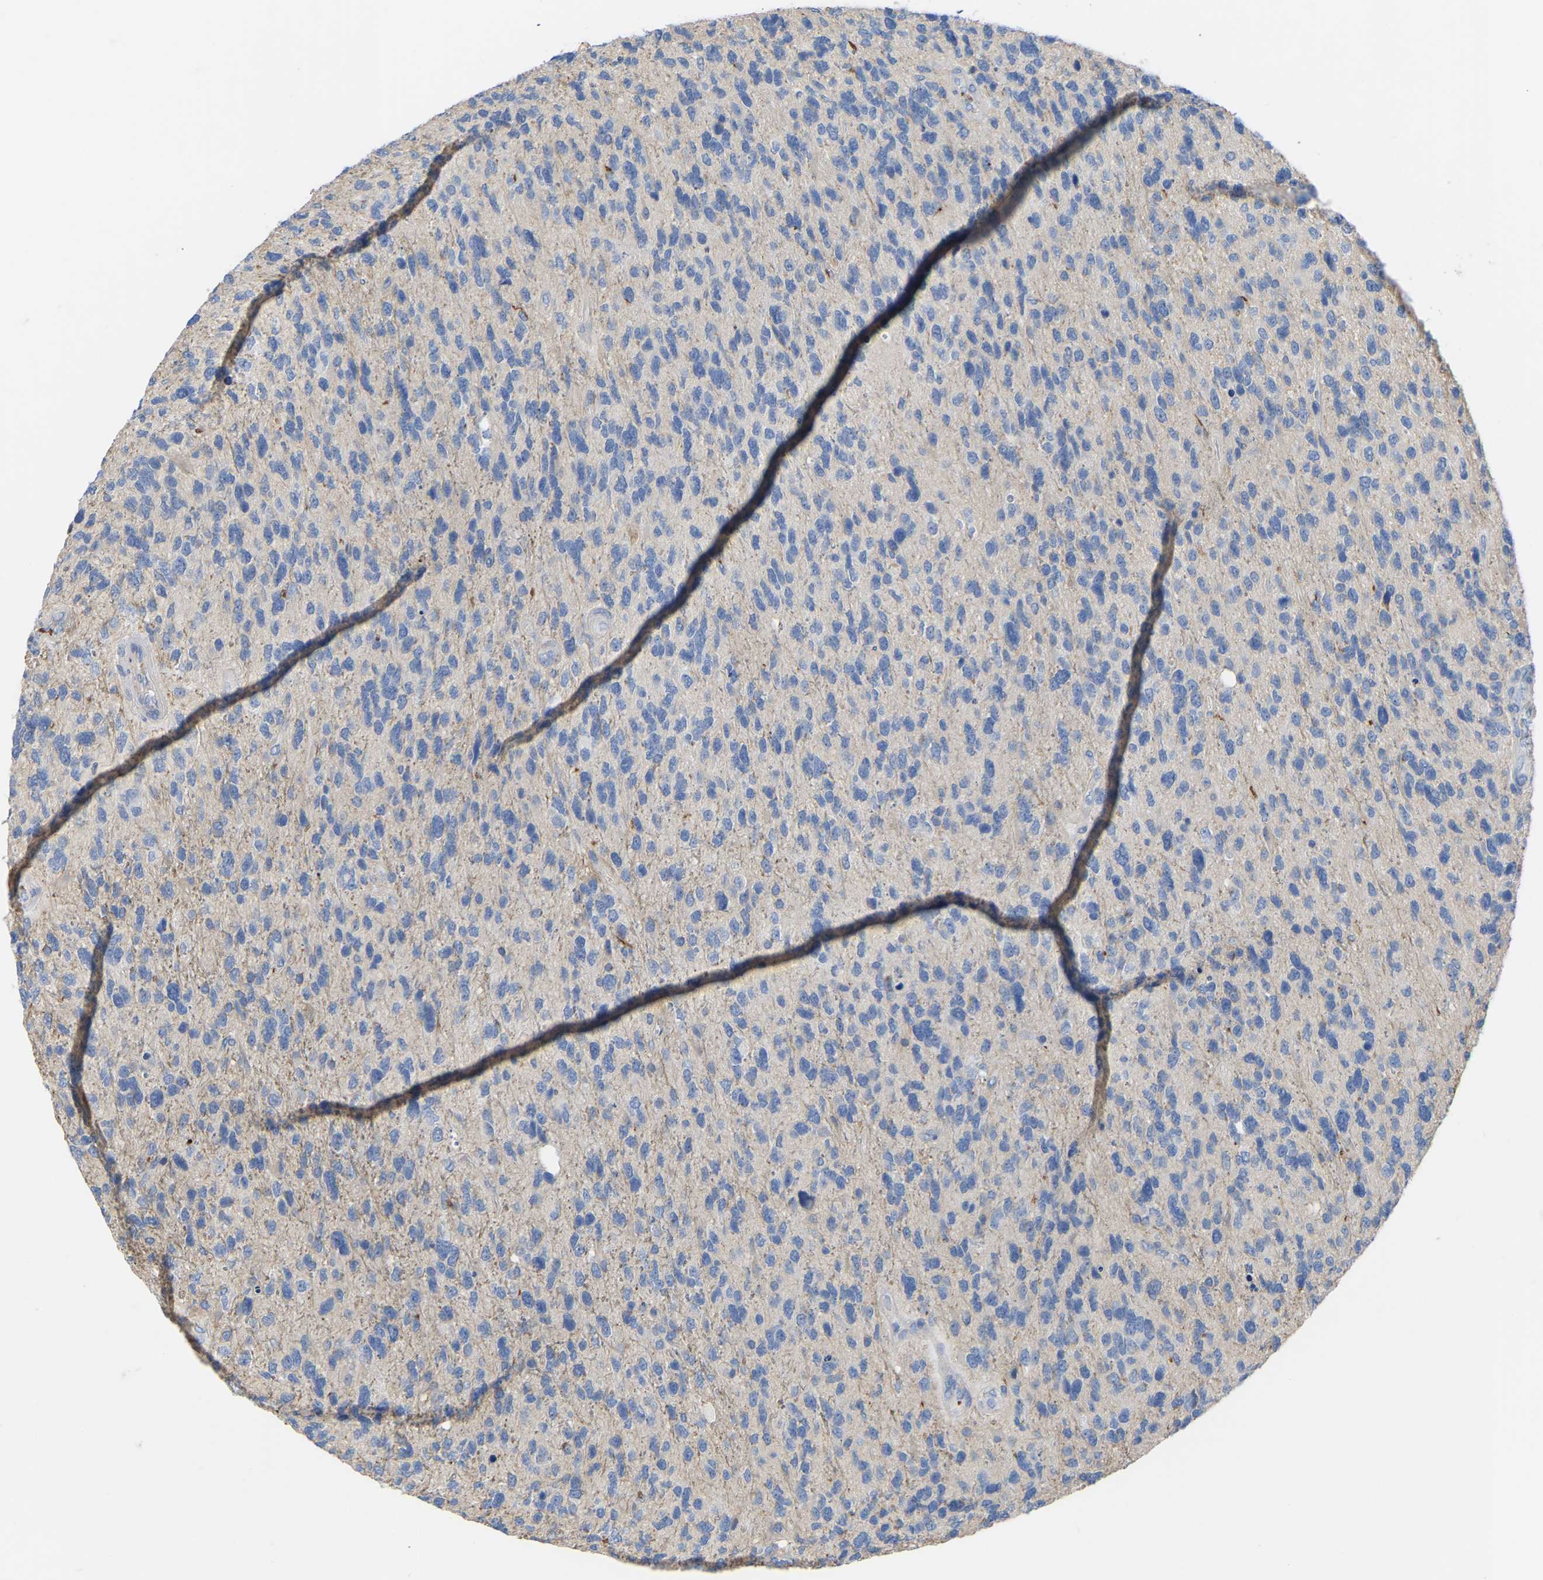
{"staining": {"intensity": "negative", "quantity": "none", "location": "none"}, "tissue": "glioma", "cell_type": "Tumor cells", "image_type": "cancer", "snomed": [{"axis": "morphology", "description": "Glioma, malignant, High grade"}, {"axis": "topography", "description": "Brain"}], "caption": "Malignant high-grade glioma stained for a protein using IHC displays no expression tumor cells.", "gene": "ZNF449", "patient": {"sex": "female", "age": 58}}